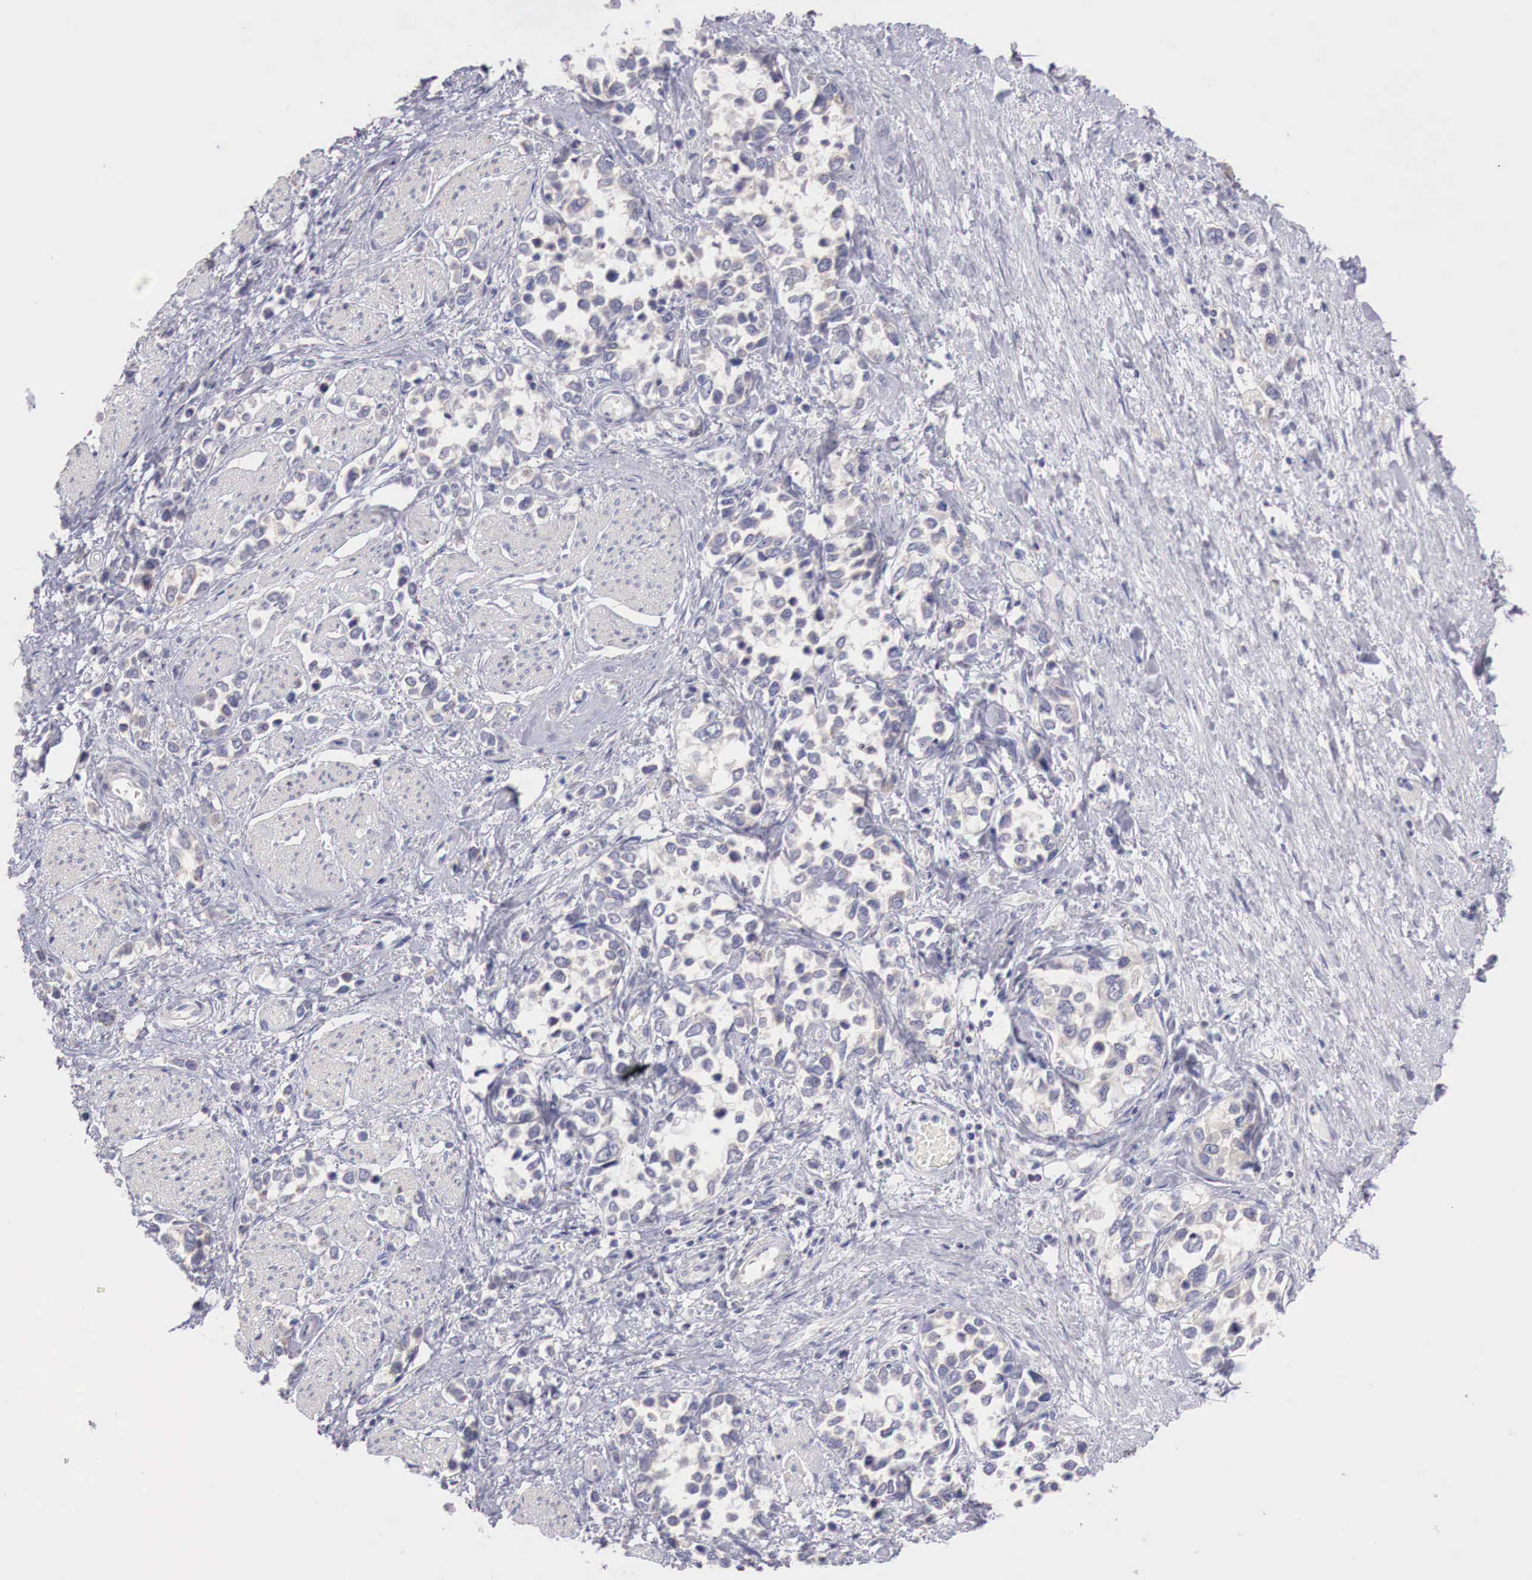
{"staining": {"intensity": "weak", "quantity": "<25%", "location": "none"}, "tissue": "stomach cancer", "cell_type": "Tumor cells", "image_type": "cancer", "snomed": [{"axis": "morphology", "description": "Adenocarcinoma, NOS"}, {"axis": "topography", "description": "Stomach, upper"}], "caption": "There is no significant staining in tumor cells of stomach adenocarcinoma. (DAB (3,3'-diaminobenzidine) immunohistochemistry, high magnification).", "gene": "CLCN5", "patient": {"sex": "male", "age": 76}}